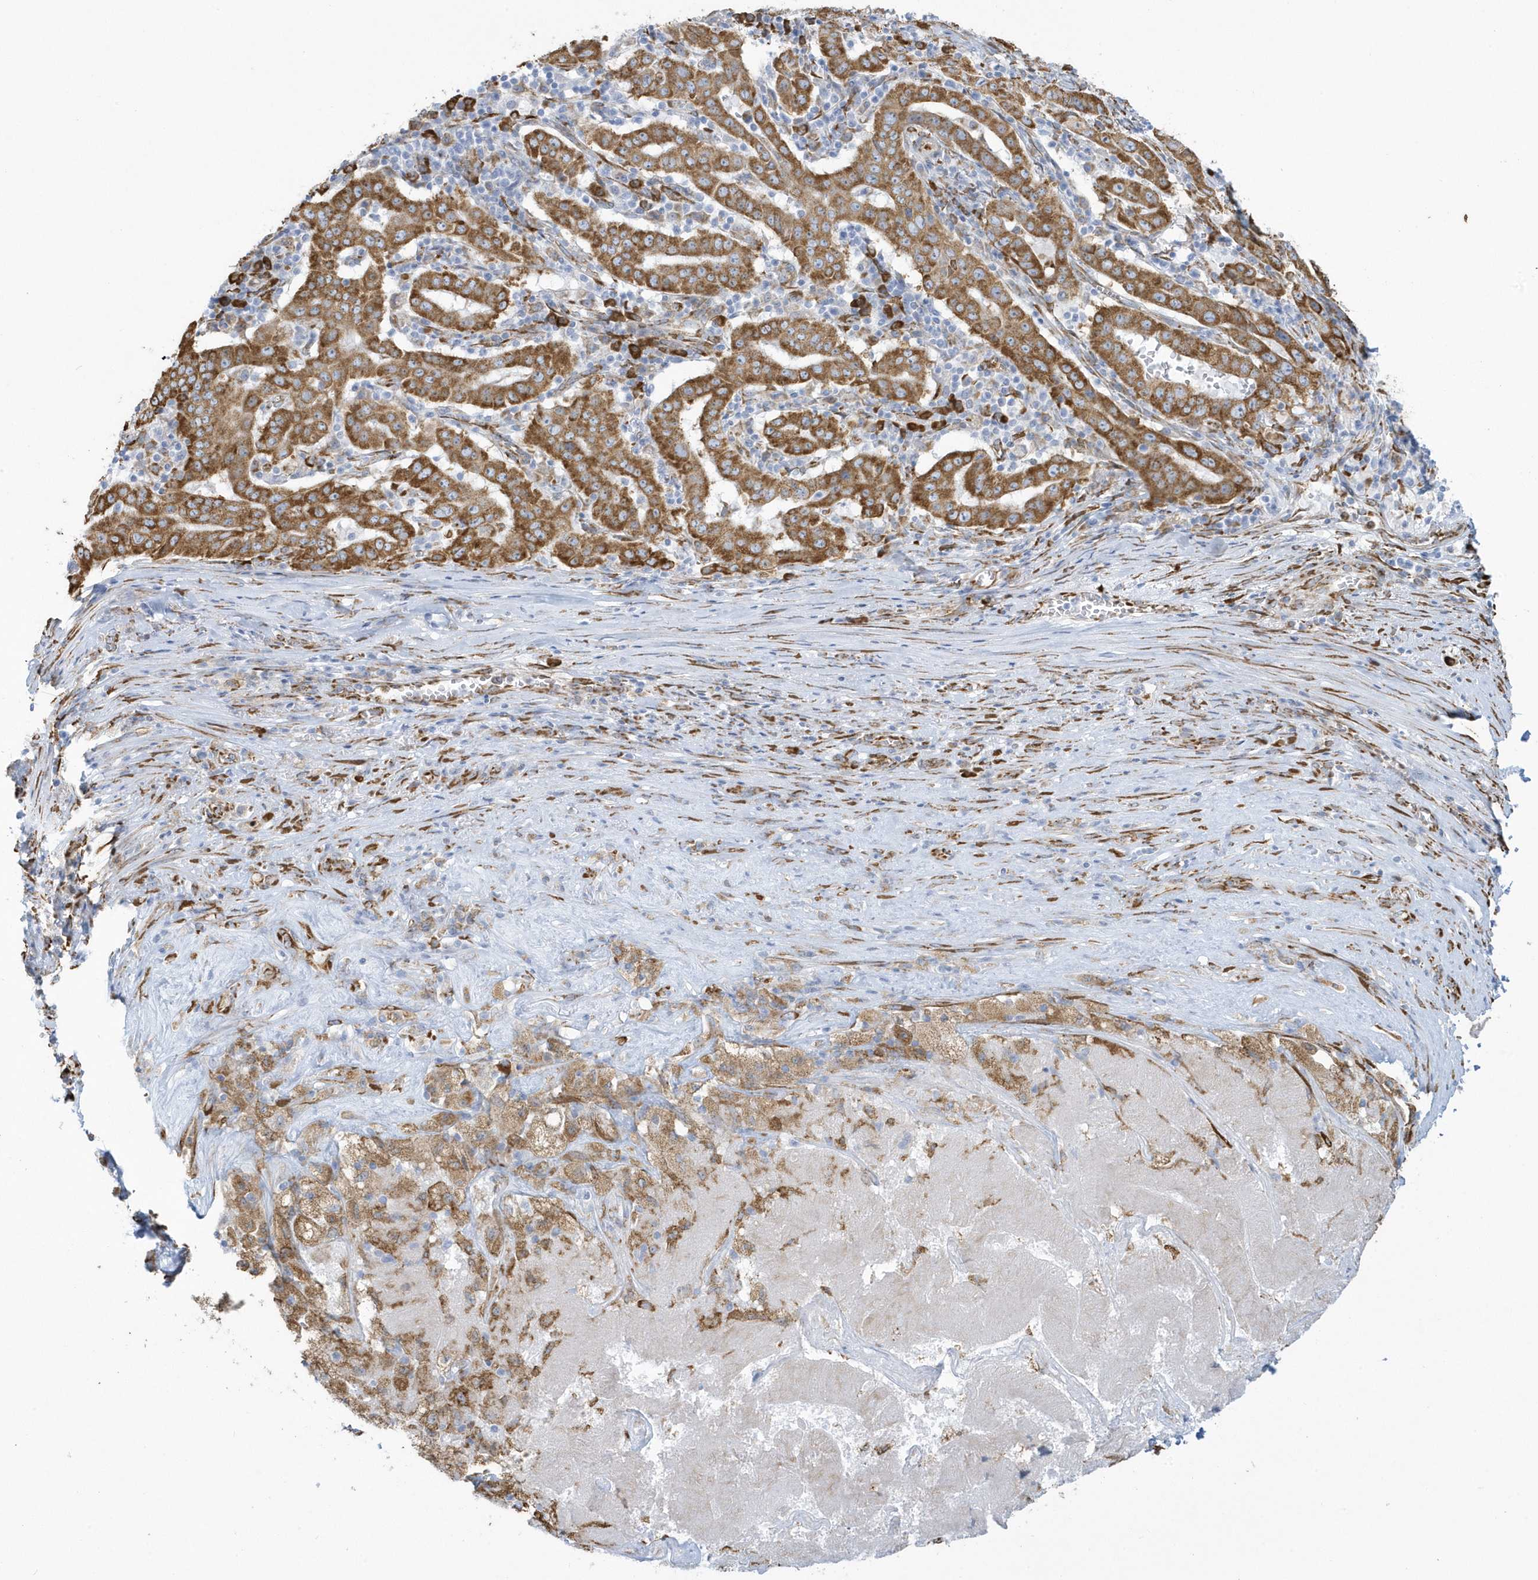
{"staining": {"intensity": "moderate", "quantity": ">75%", "location": "cytoplasmic/membranous"}, "tissue": "pancreatic cancer", "cell_type": "Tumor cells", "image_type": "cancer", "snomed": [{"axis": "morphology", "description": "Adenocarcinoma, NOS"}, {"axis": "topography", "description": "Pancreas"}], "caption": "Tumor cells exhibit medium levels of moderate cytoplasmic/membranous expression in approximately >75% of cells in adenocarcinoma (pancreatic).", "gene": "DCAF1", "patient": {"sex": "male", "age": 63}}